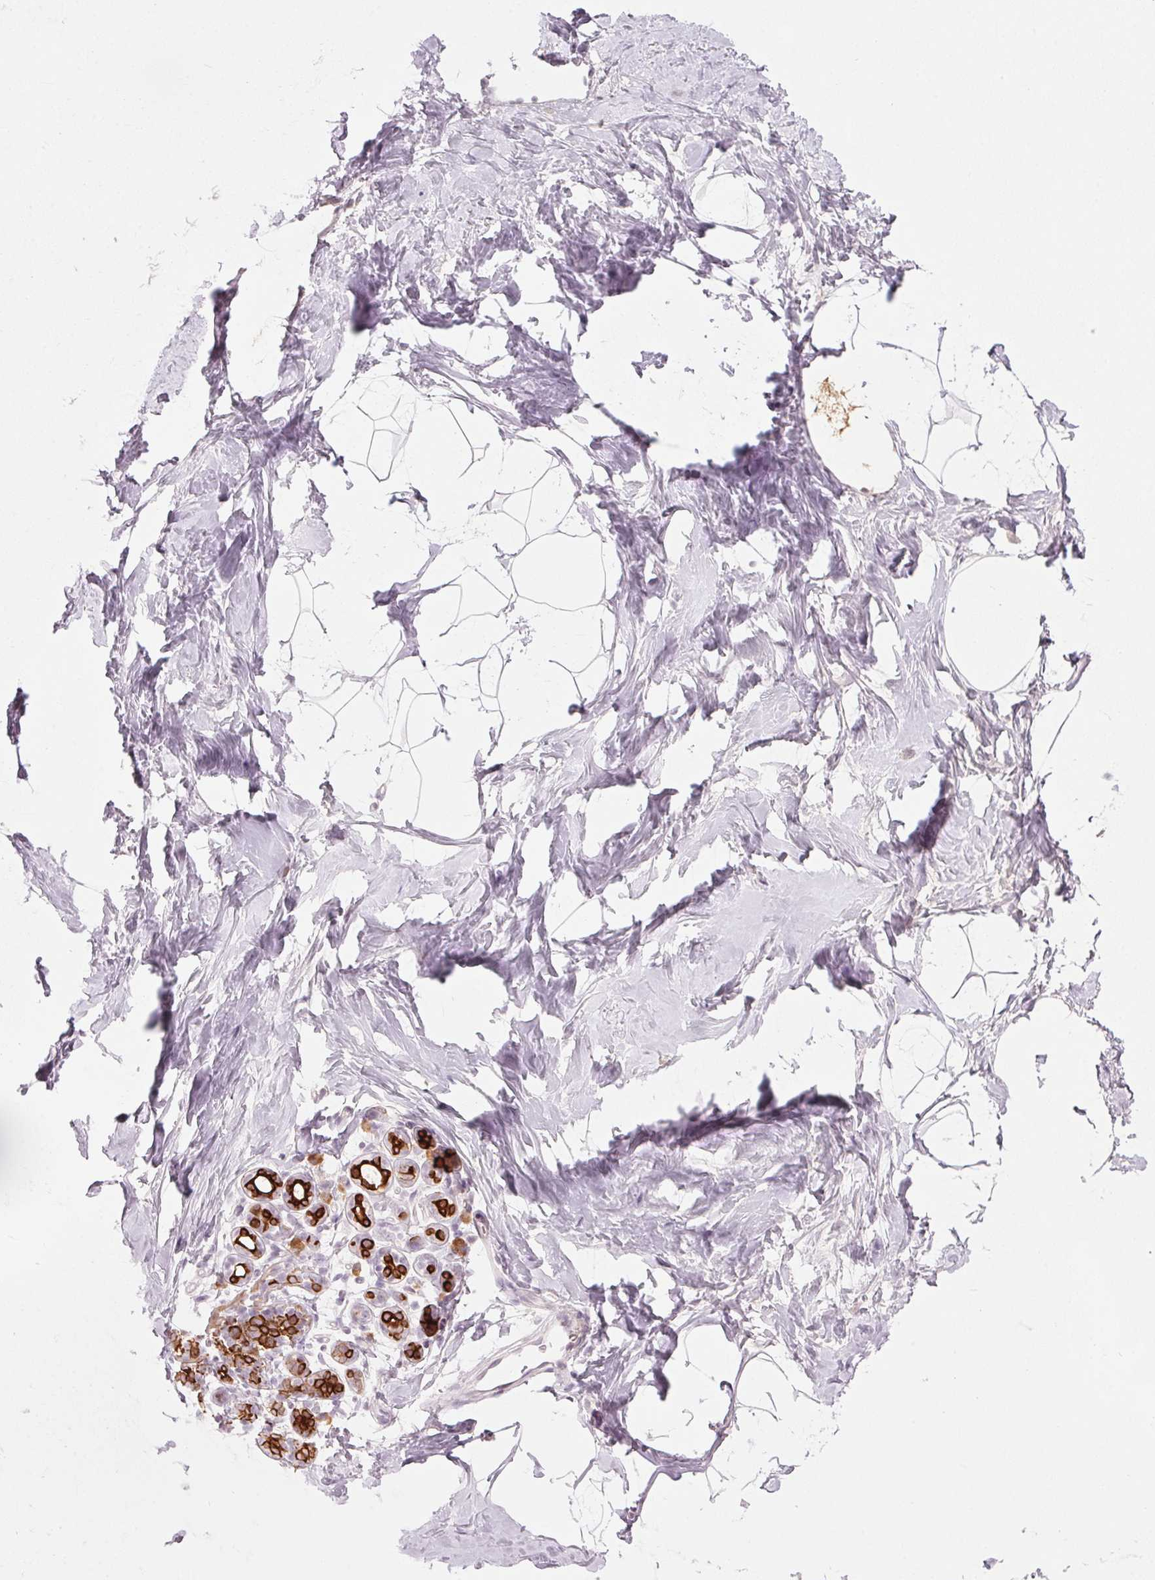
{"staining": {"intensity": "negative", "quantity": "none", "location": "none"}, "tissue": "breast", "cell_type": "Adipocytes", "image_type": "normal", "snomed": [{"axis": "morphology", "description": "Normal tissue, NOS"}, {"axis": "topography", "description": "Breast"}], "caption": "This is an immunohistochemistry micrograph of normal breast. There is no expression in adipocytes.", "gene": "SCTR", "patient": {"sex": "female", "age": 32}}